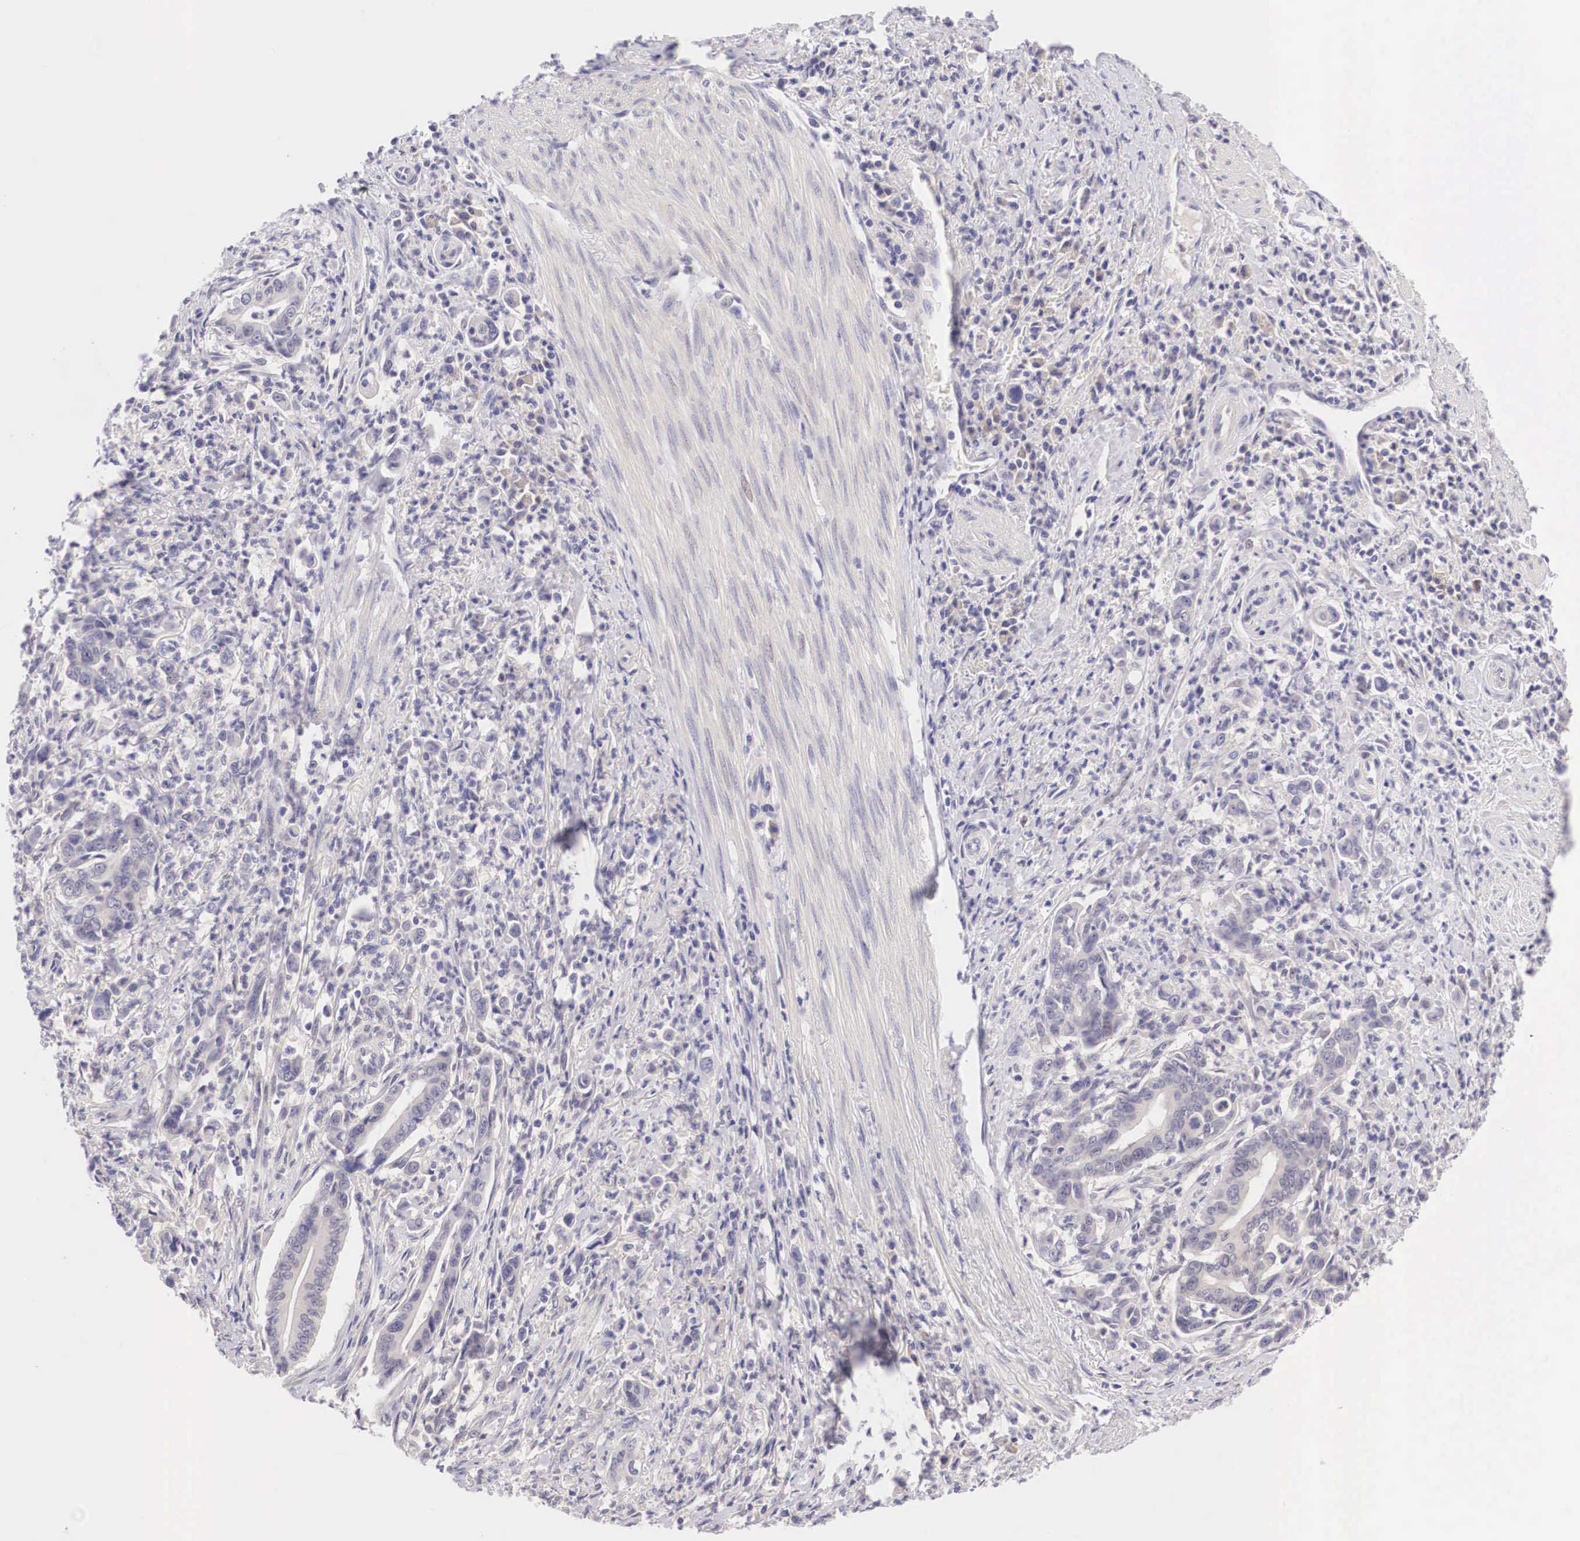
{"staining": {"intensity": "negative", "quantity": "none", "location": "none"}, "tissue": "stomach cancer", "cell_type": "Tumor cells", "image_type": "cancer", "snomed": [{"axis": "morphology", "description": "Adenocarcinoma, NOS"}, {"axis": "topography", "description": "Stomach"}], "caption": "Tumor cells show no significant positivity in stomach cancer (adenocarcinoma).", "gene": "BCL6", "patient": {"sex": "female", "age": 76}}